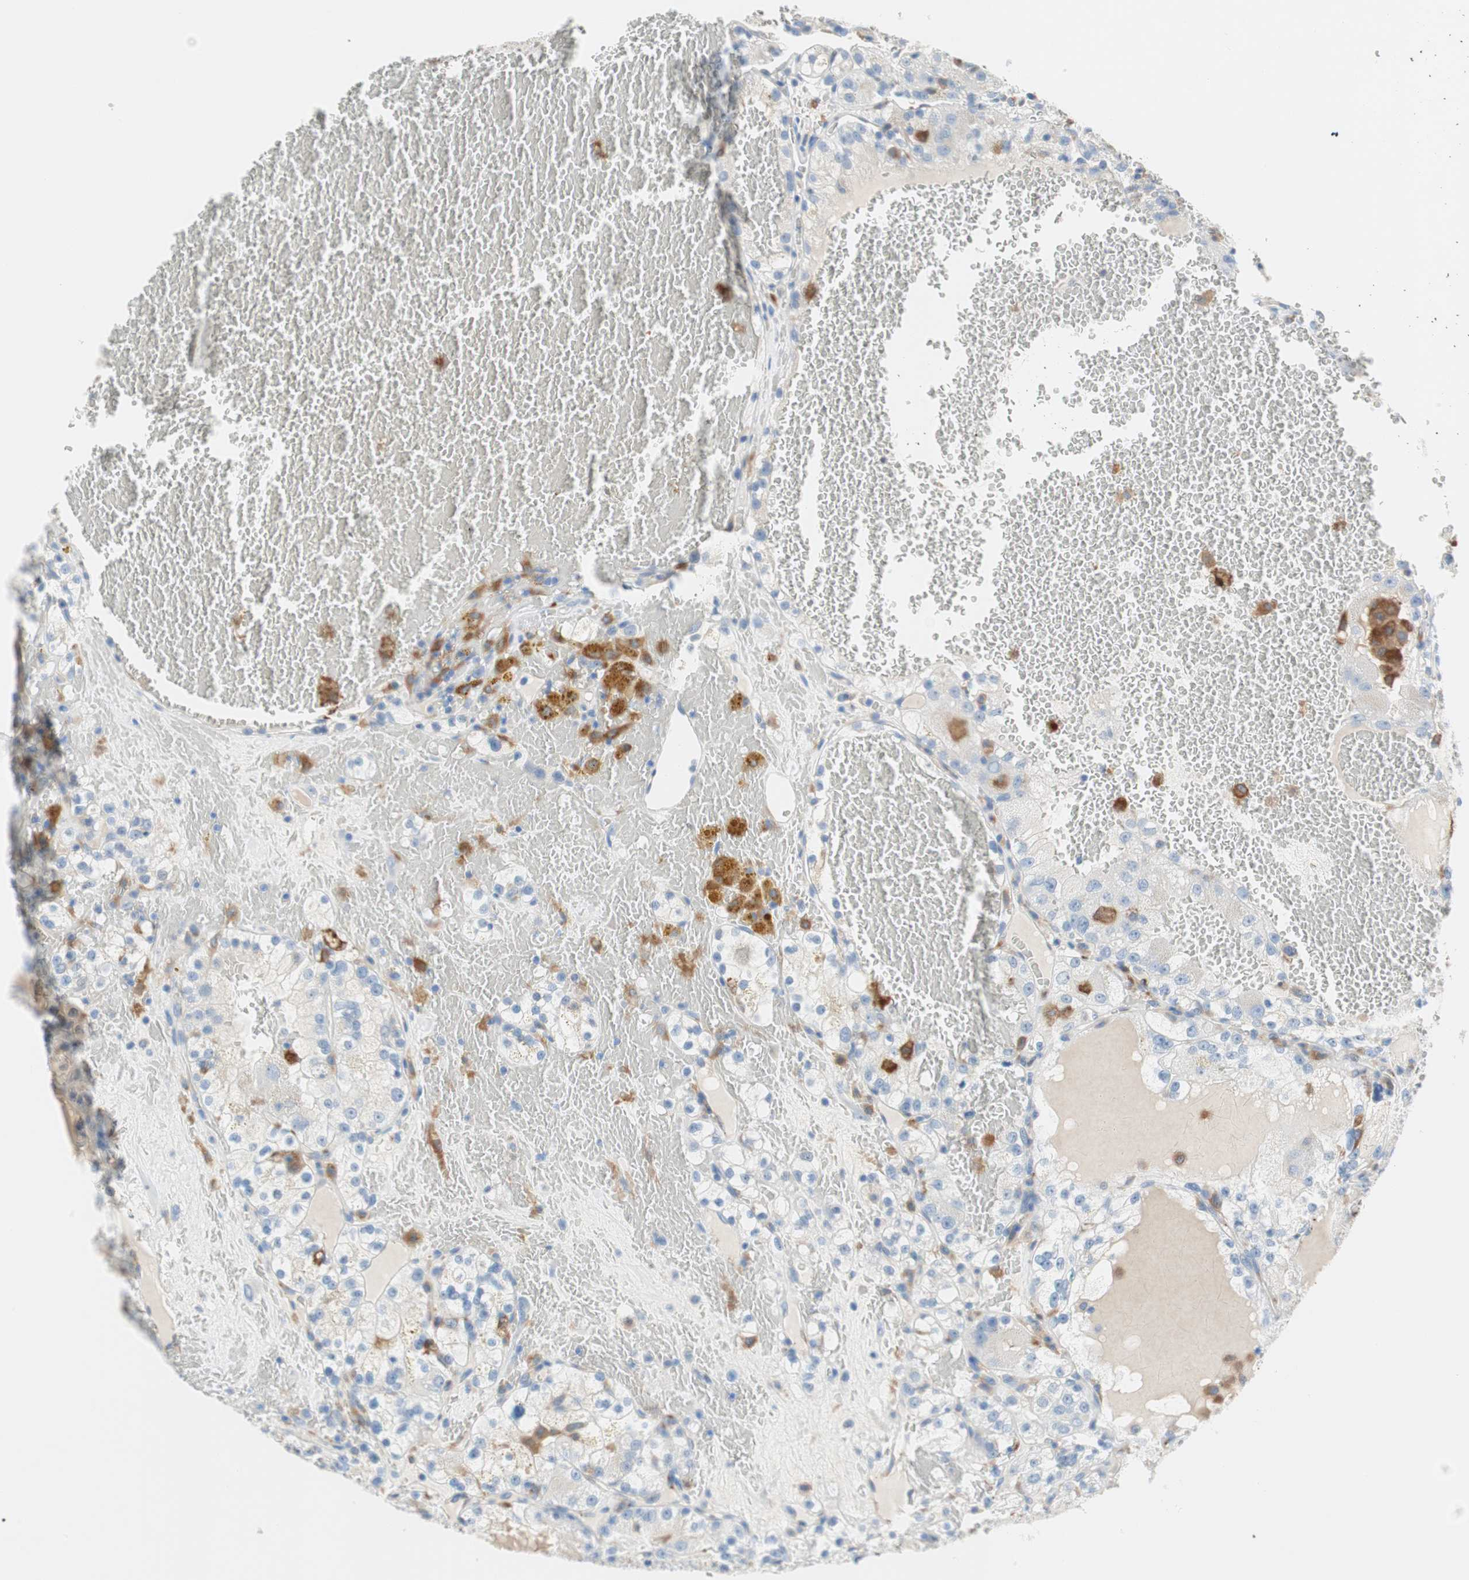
{"staining": {"intensity": "negative", "quantity": "none", "location": "none"}, "tissue": "renal cancer", "cell_type": "Tumor cells", "image_type": "cancer", "snomed": [{"axis": "morphology", "description": "Normal tissue, NOS"}, {"axis": "morphology", "description": "Adenocarcinoma, NOS"}, {"axis": "topography", "description": "Kidney"}], "caption": "High magnification brightfield microscopy of renal cancer (adenocarcinoma) stained with DAB (3,3'-diaminobenzidine) (brown) and counterstained with hematoxylin (blue): tumor cells show no significant expression.", "gene": "GLUL", "patient": {"sex": "male", "age": 61}}